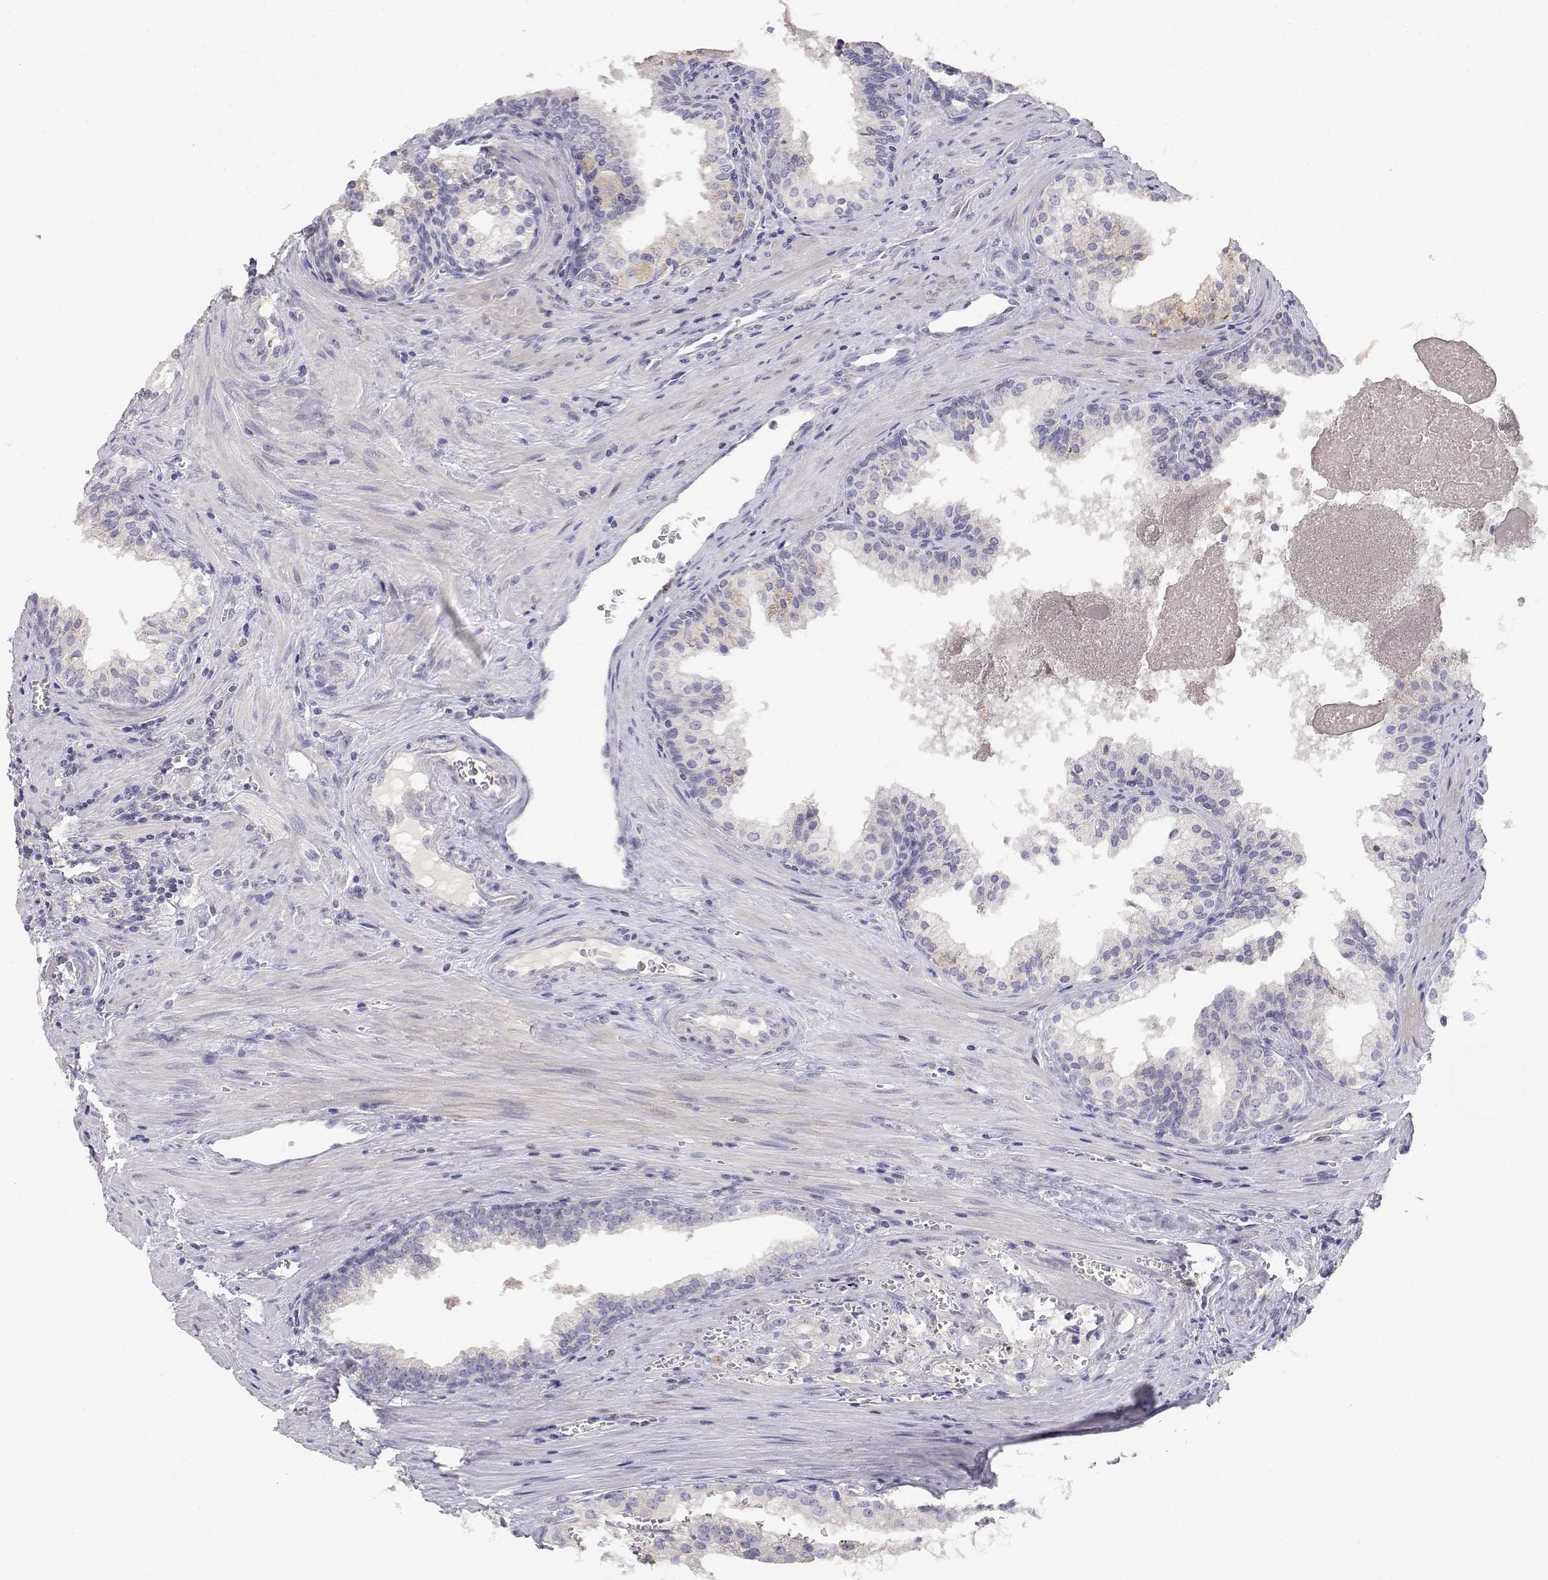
{"staining": {"intensity": "negative", "quantity": "none", "location": "none"}, "tissue": "prostate cancer", "cell_type": "Tumor cells", "image_type": "cancer", "snomed": [{"axis": "morphology", "description": "Adenocarcinoma, High grade"}, {"axis": "topography", "description": "Prostate"}], "caption": "Tumor cells are negative for protein expression in human adenocarcinoma (high-grade) (prostate).", "gene": "ADA", "patient": {"sex": "male", "age": 68}}